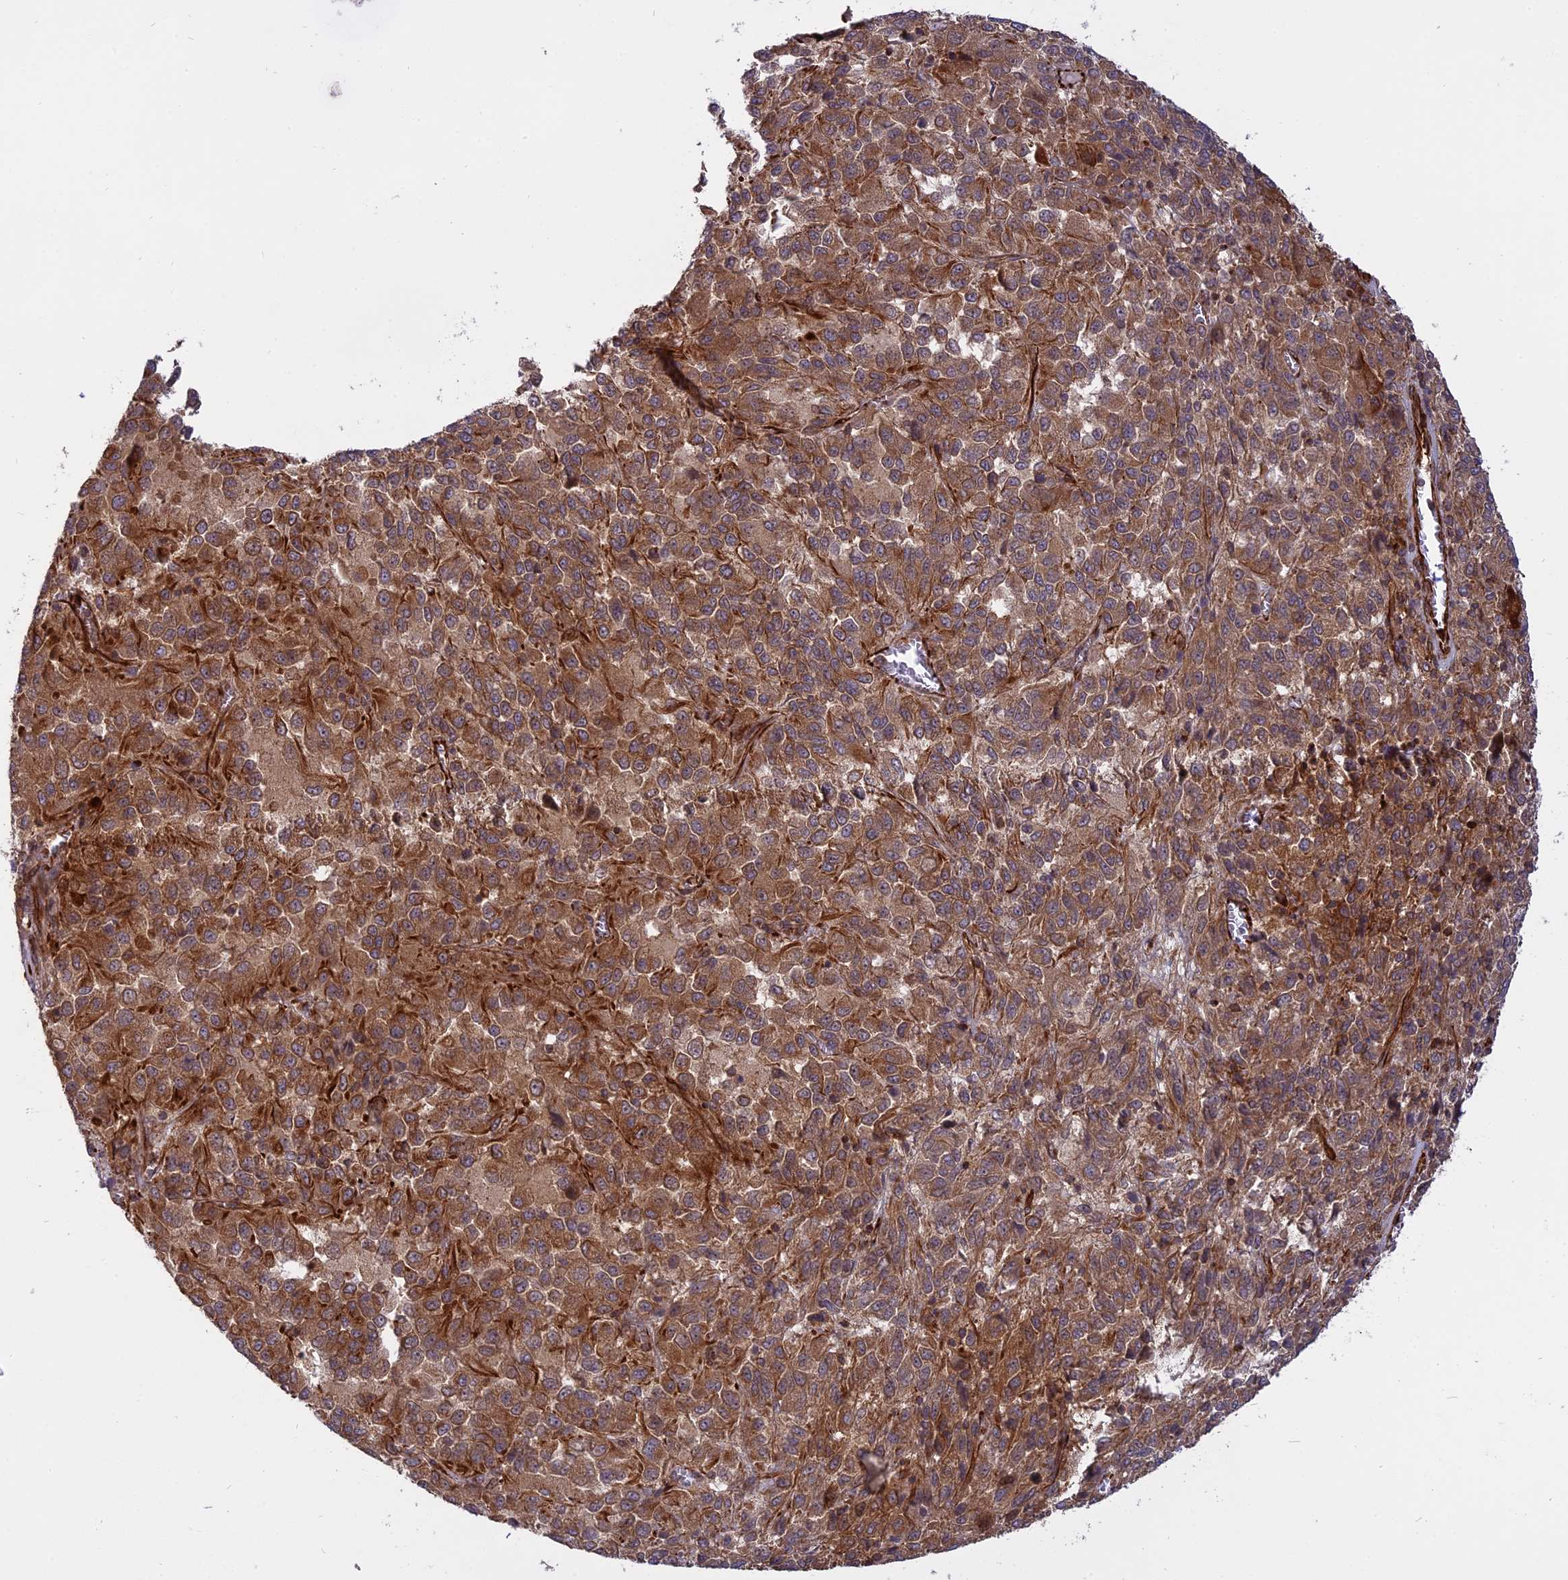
{"staining": {"intensity": "moderate", "quantity": ">75%", "location": "cytoplasmic/membranous"}, "tissue": "melanoma", "cell_type": "Tumor cells", "image_type": "cancer", "snomed": [{"axis": "morphology", "description": "Malignant melanoma, Metastatic site"}, {"axis": "topography", "description": "Lung"}], "caption": "Protein expression analysis of melanoma displays moderate cytoplasmic/membranous staining in about >75% of tumor cells.", "gene": "PHLDB3", "patient": {"sex": "male", "age": 64}}